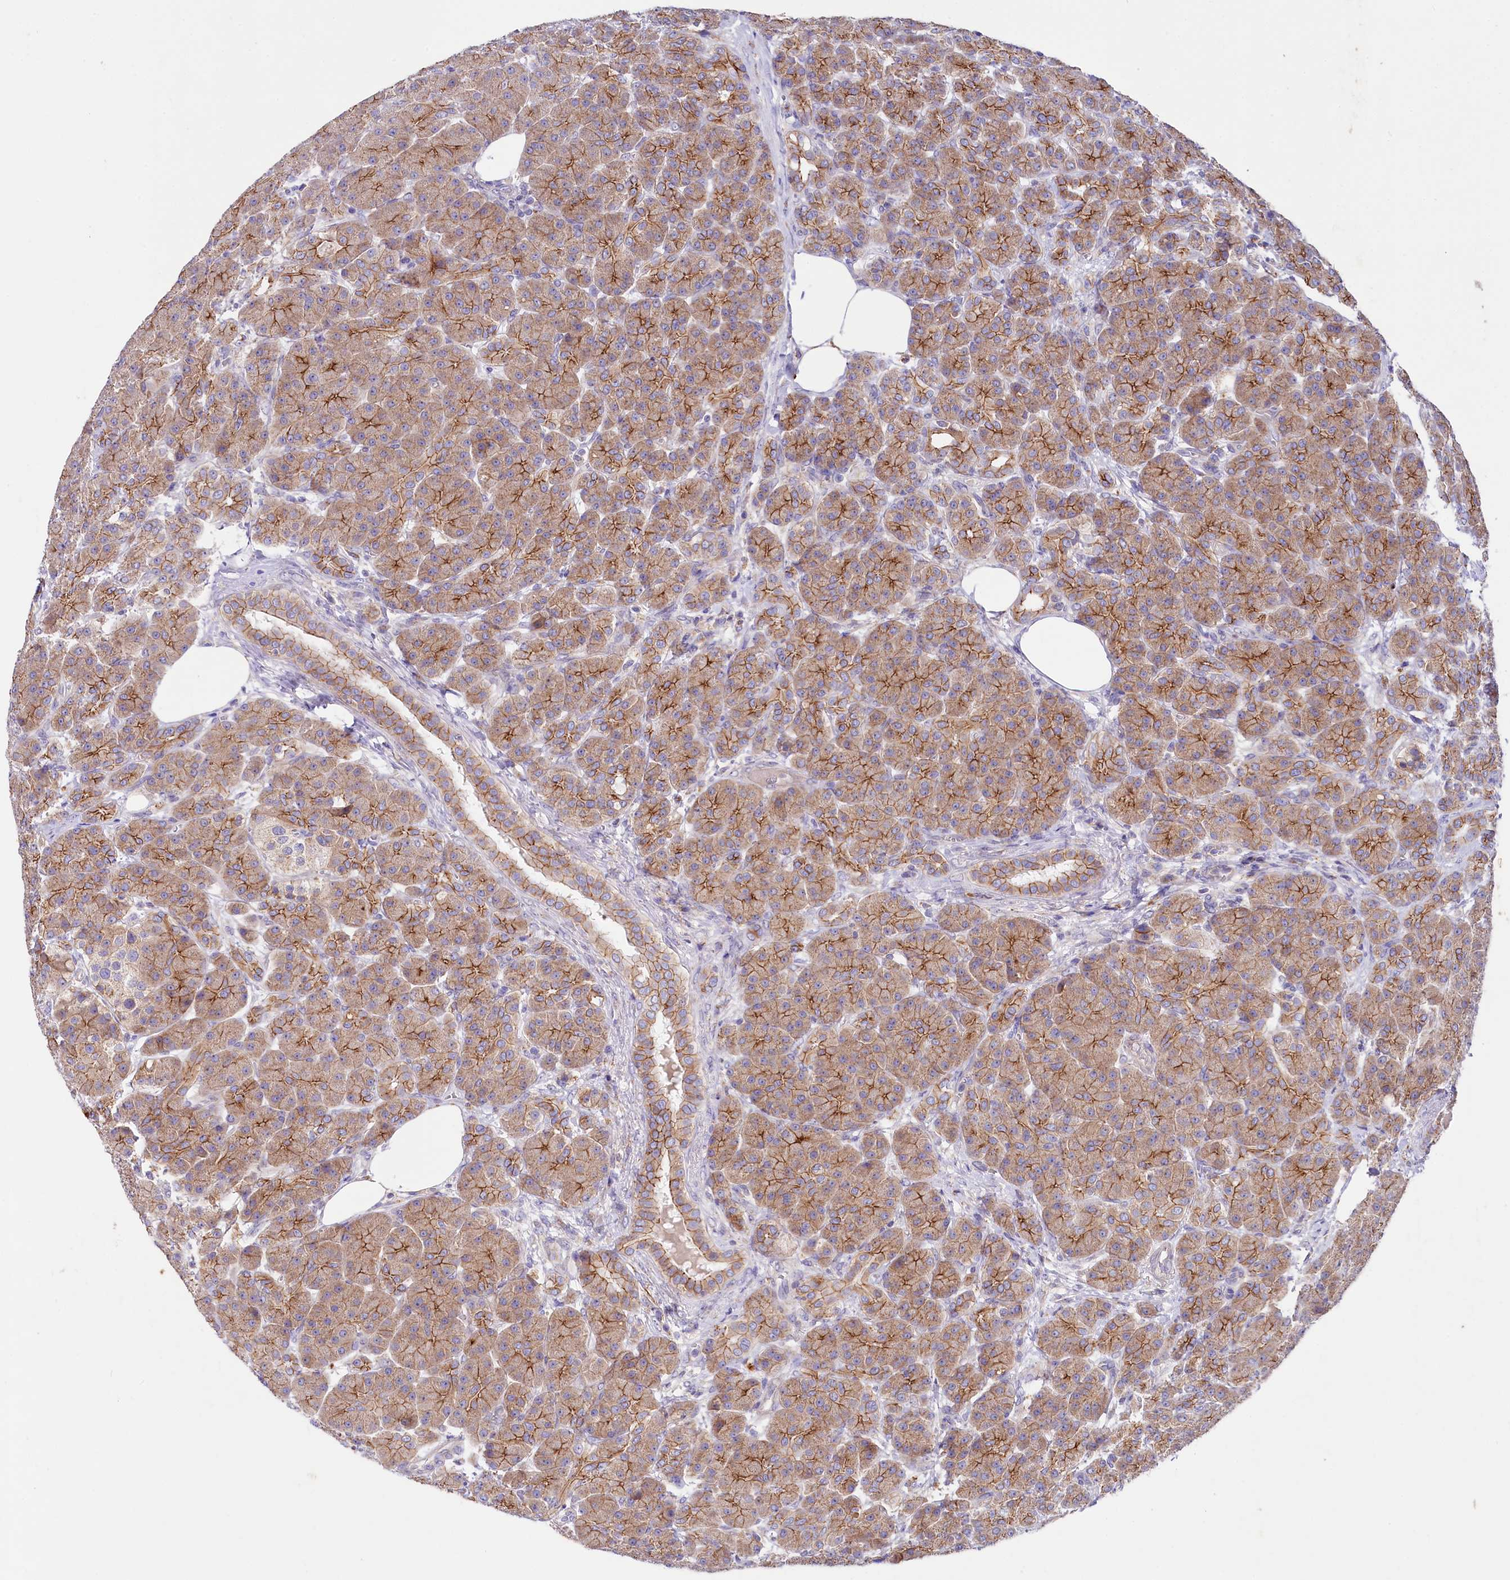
{"staining": {"intensity": "moderate", "quantity": ">75%", "location": "cytoplasmic/membranous"}, "tissue": "pancreas", "cell_type": "Exocrine glandular cells", "image_type": "normal", "snomed": [{"axis": "morphology", "description": "Normal tissue, NOS"}, {"axis": "topography", "description": "Pancreas"}], "caption": "An immunohistochemistry photomicrograph of normal tissue is shown. Protein staining in brown labels moderate cytoplasmic/membranous positivity in pancreas within exocrine glandular cells. (DAB (3,3'-diaminobenzidine) = brown stain, brightfield microscopy at high magnification).", "gene": "SACM1L", "patient": {"sex": "male", "age": 63}}